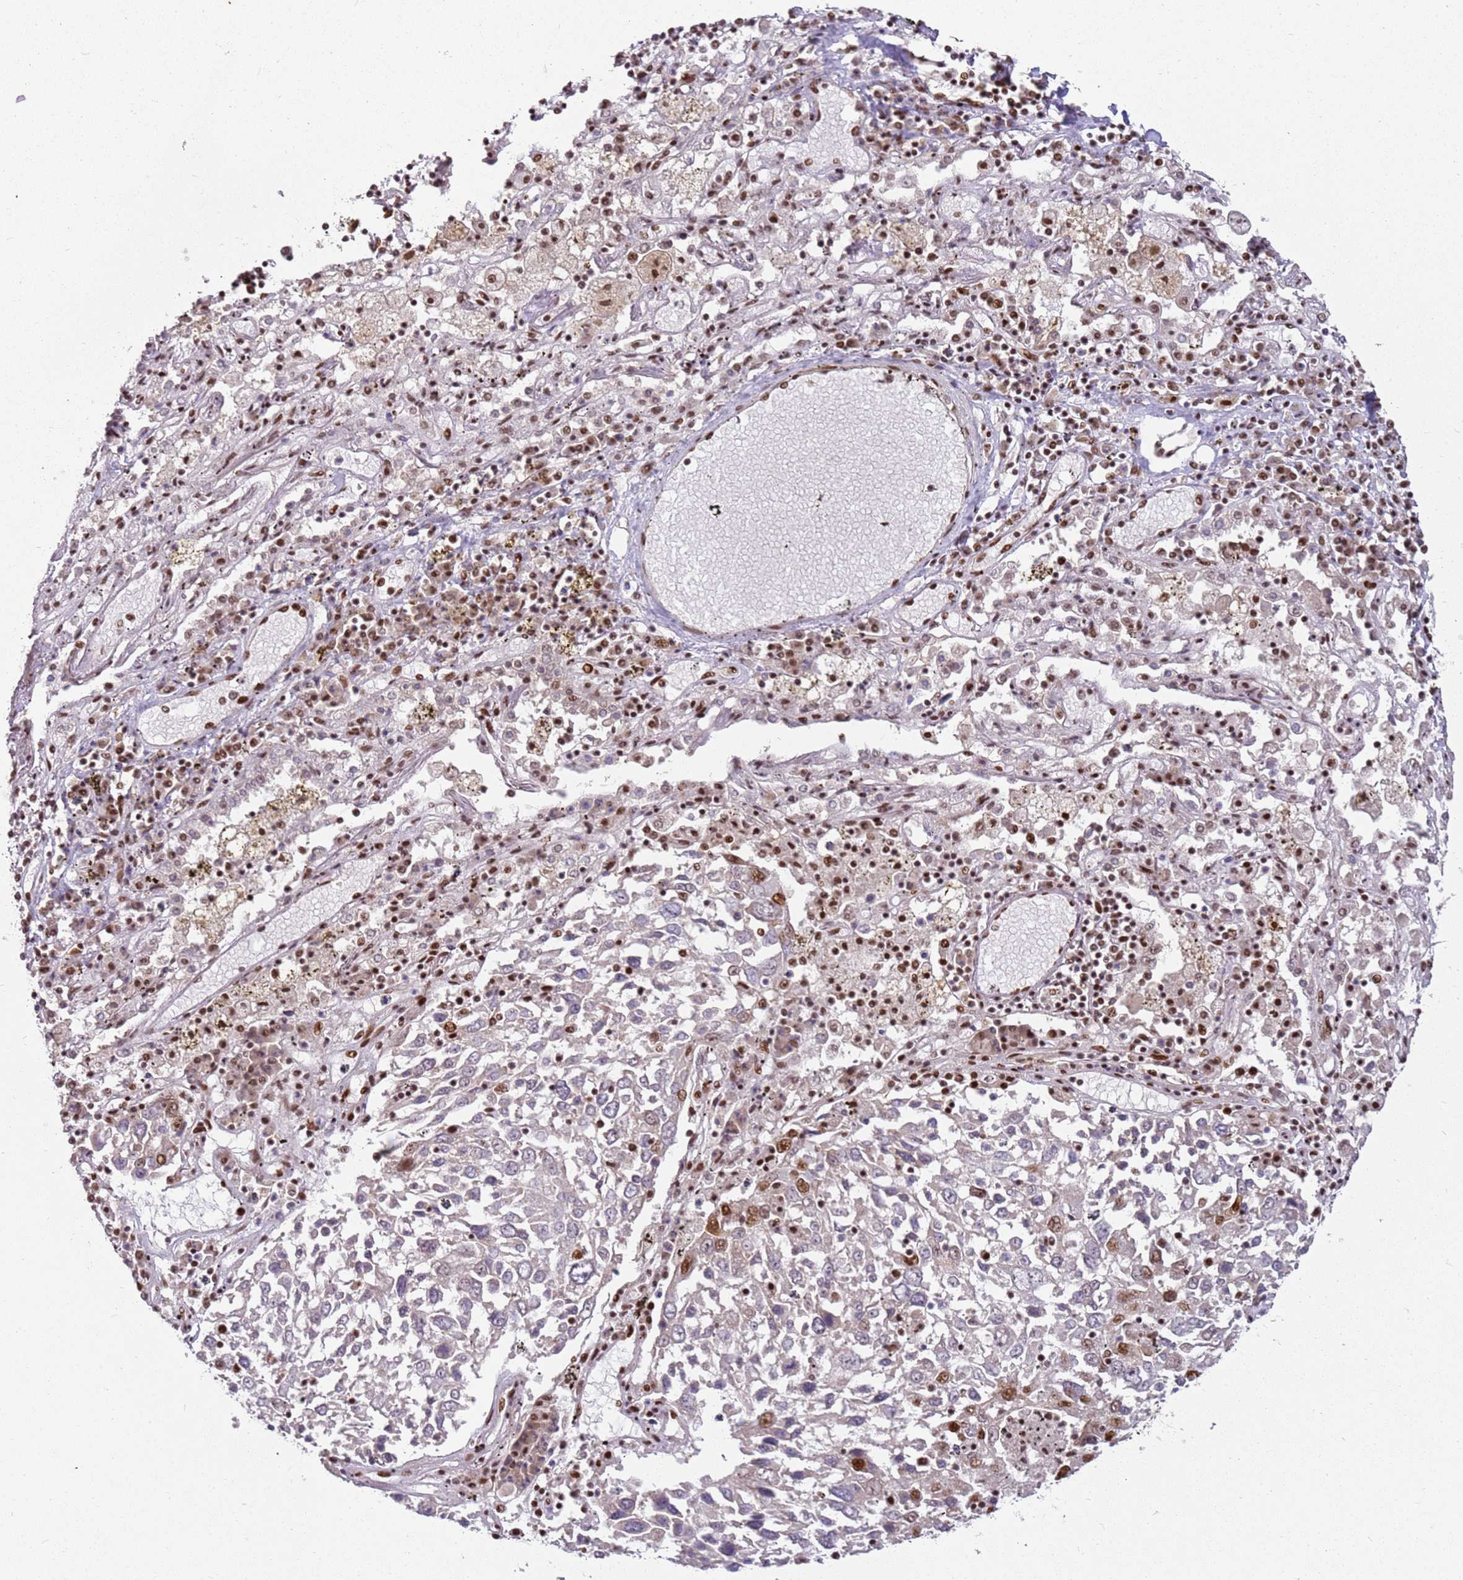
{"staining": {"intensity": "moderate", "quantity": "25%-75%", "location": "nuclear"}, "tissue": "lung cancer", "cell_type": "Tumor cells", "image_type": "cancer", "snomed": [{"axis": "morphology", "description": "Squamous cell carcinoma, NOS"}, {"axis": "topography", "description": "Lung"}], "caption": "Lung cancer (squamous cell carcinoma) stained with immunohistochemistry (IHC) exhibits moderate nuclear positivity in about 25%-75% of tumor cells. Using DAB (brown) and hematoxylin (blue) stains, captured at high magnification using brightfield microscopy.", "gene": "TENT4A", "patient": {"sex": "male", "age": 65}}